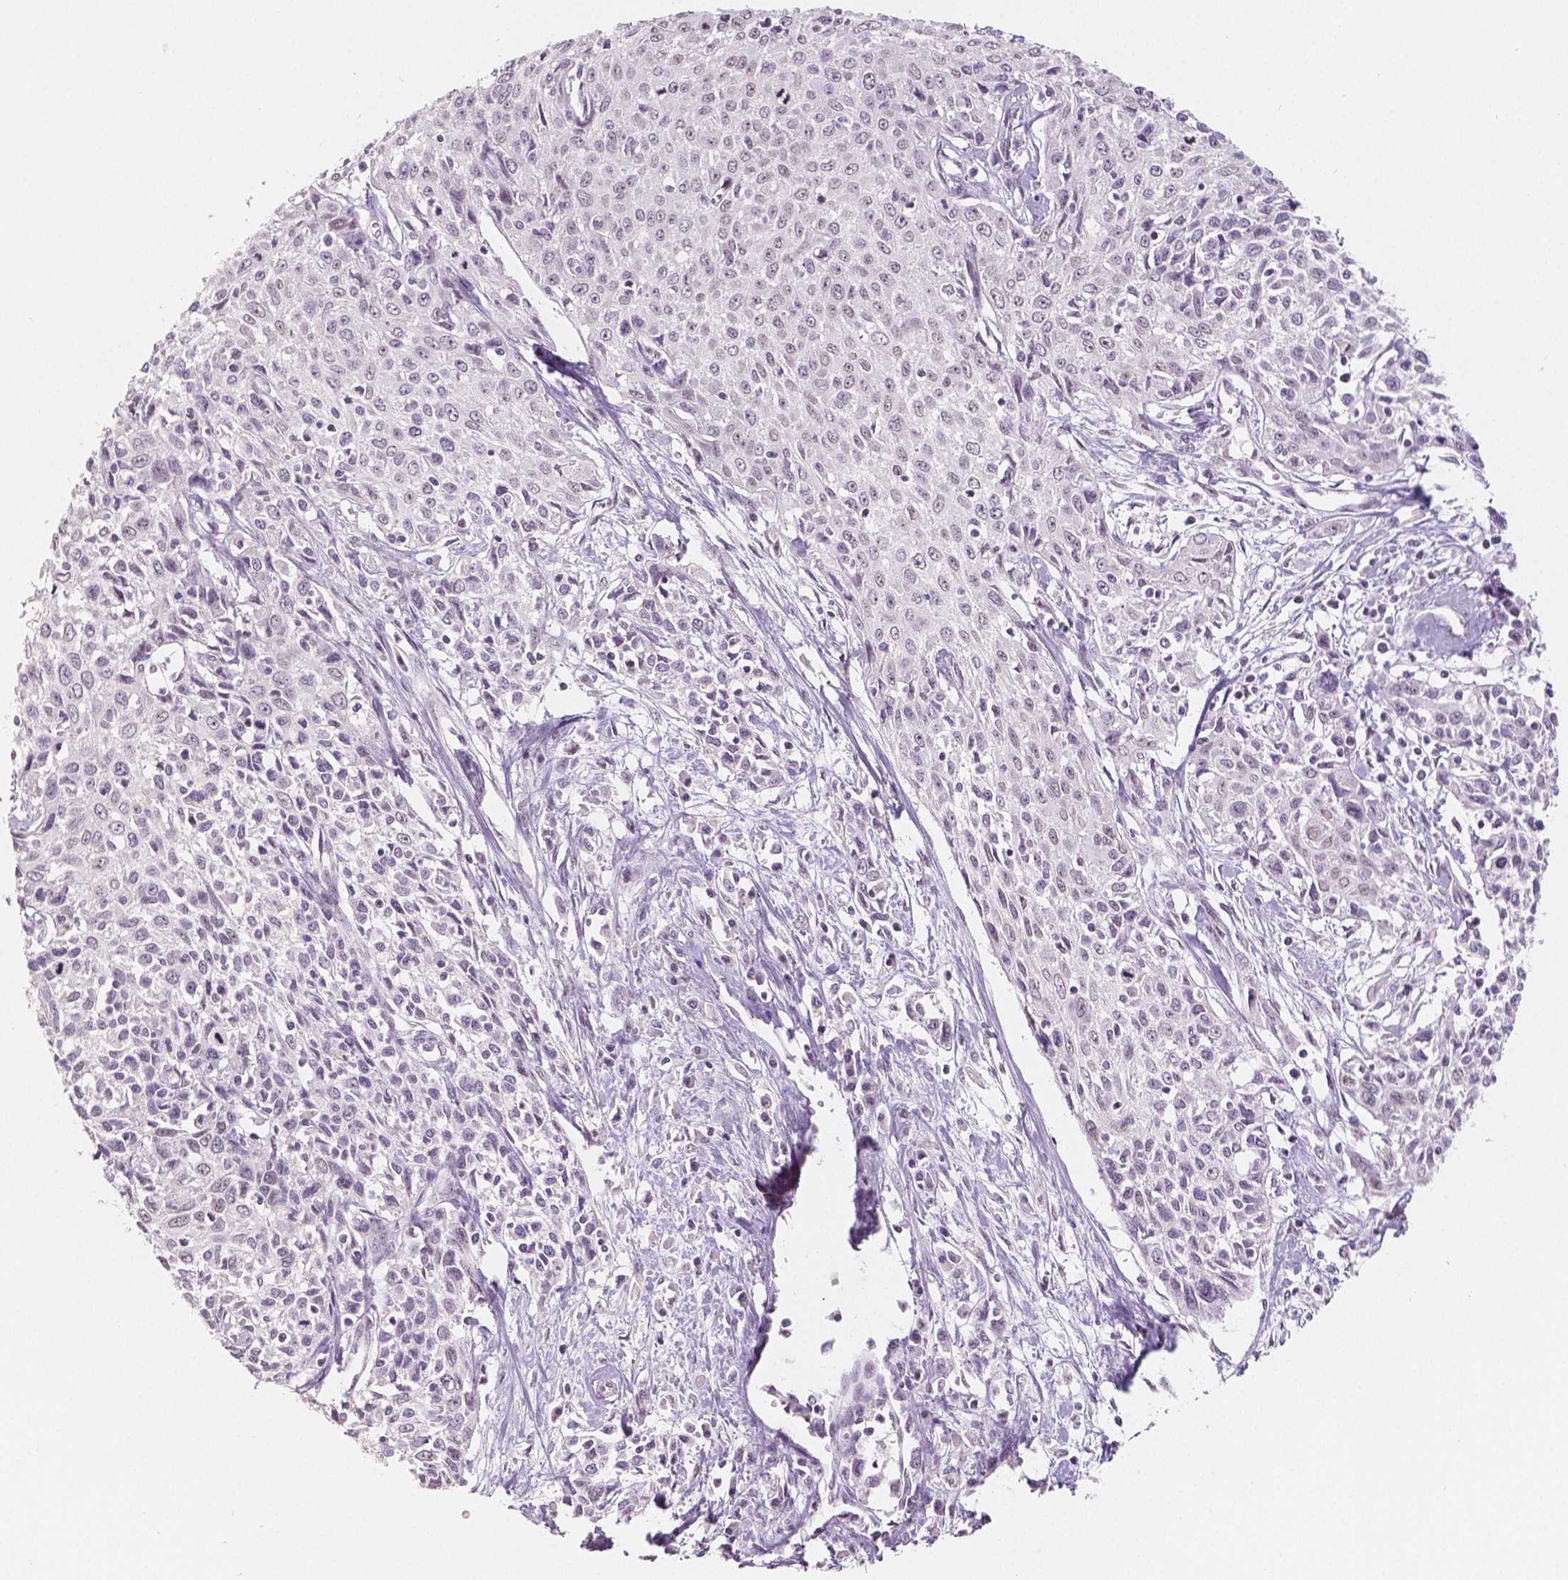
{"staining": {"intensity": "negative", "quantity": "none", "location": "none"}, "tissue": "cervical cancer", "cell_type": "Tumor cells", "image_type": "cancer", "snomed": [{"axis": "morphology", "description": "Squamous cell carcinoma, NOS"}, {"axis": "topography", "description": "Cervix"}], "caption": "This micrograph is of squamous cell carcinoma (cervical) stained with IHC to label a protein in brown with the nuclei are counter-stained blue. There is no expression in tumor cells.", "gene": "KDM5B", "patient": {"sex": "female", "age": 38}}